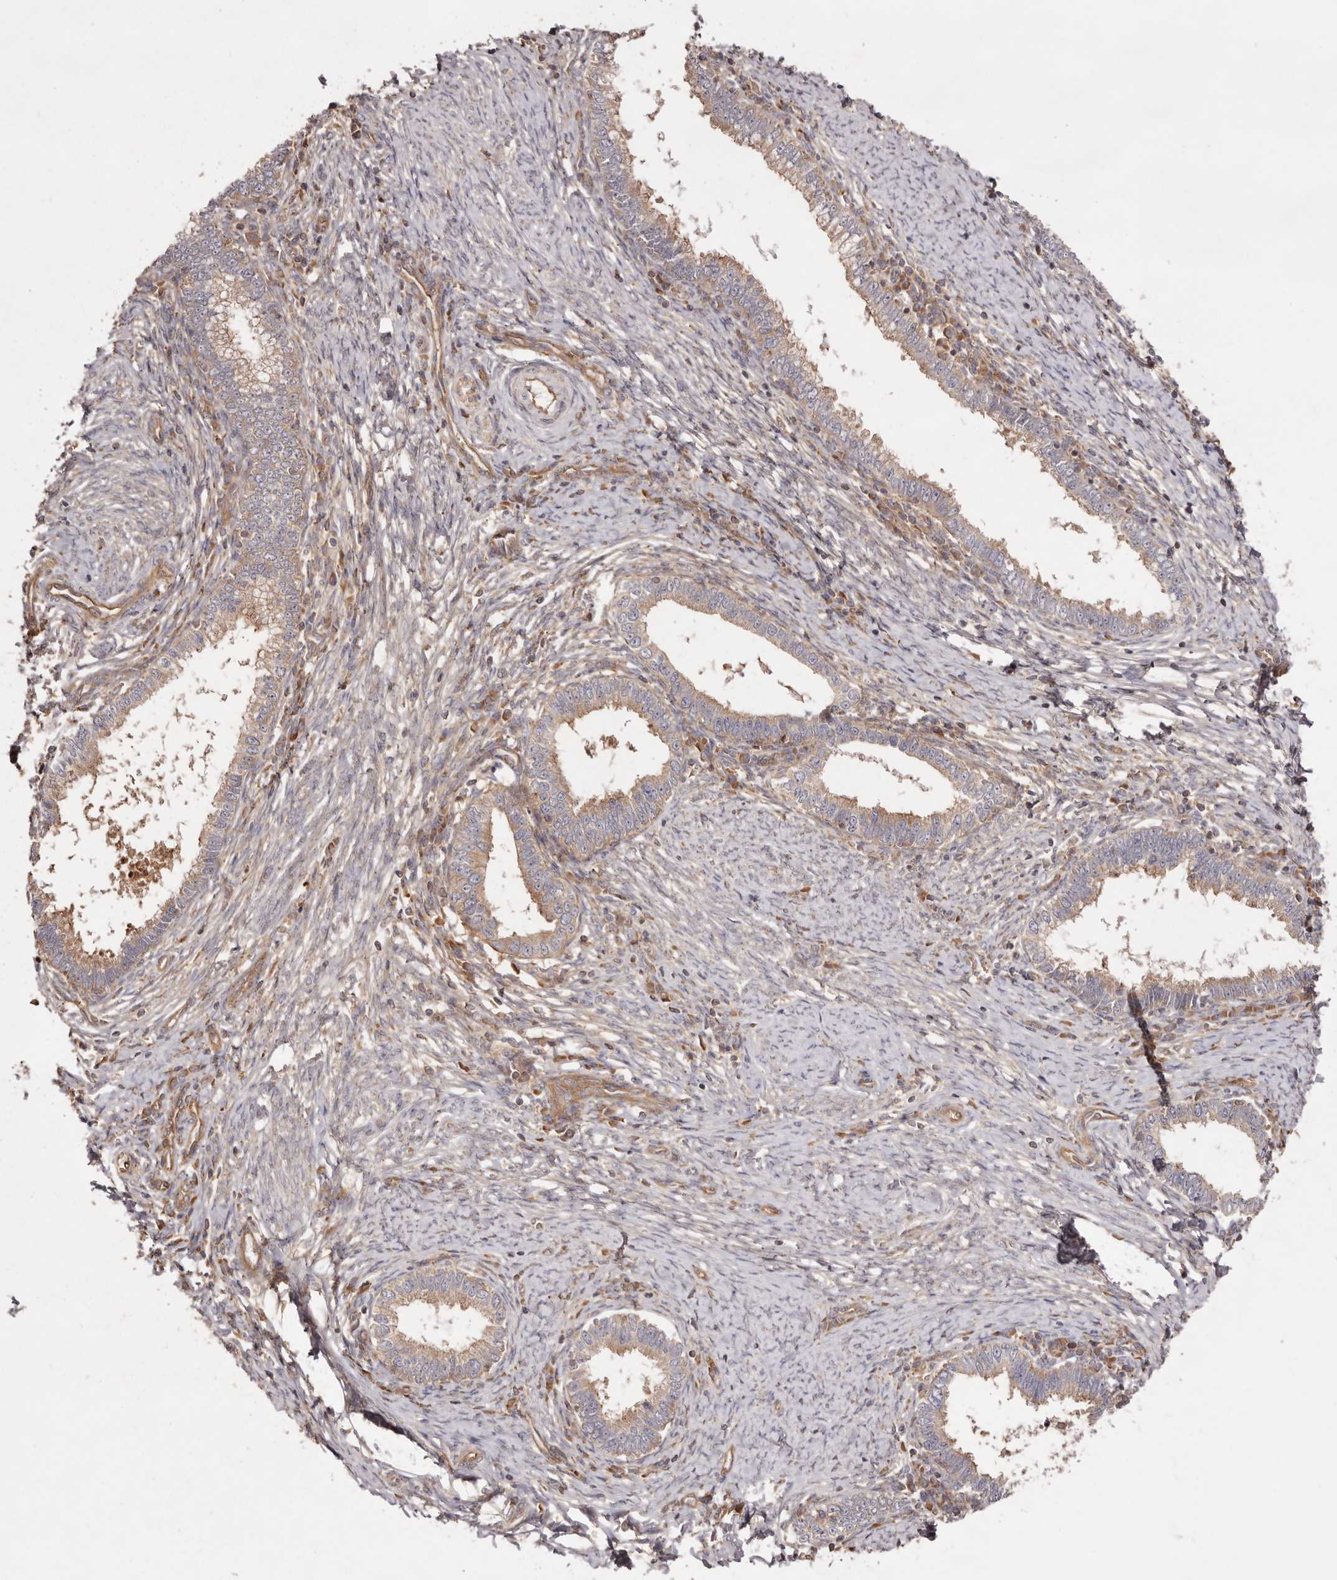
{"staining": {"intensity": "moderate", "quantity": "25%-75%", "location": "cytoplasmic/membranous"}, "tissue": "cervical cancer", "cell_type": "Tumor cells", "image_type": "cancer", "snomed": [{"axis": "morphology", "description": "Adenocarcinoma, NOS"}, {"axis": "topography", "description": "Cervix"}], "caption": "This micrograph exhibits IHC staining of human cervical adenocarcinoma, with medium moderate cytoplasmic/membranous staining in approximately 25%-75% of tumor cells.", "gene": "RPS6", "patient": {"sex": "female", "age": 36}}